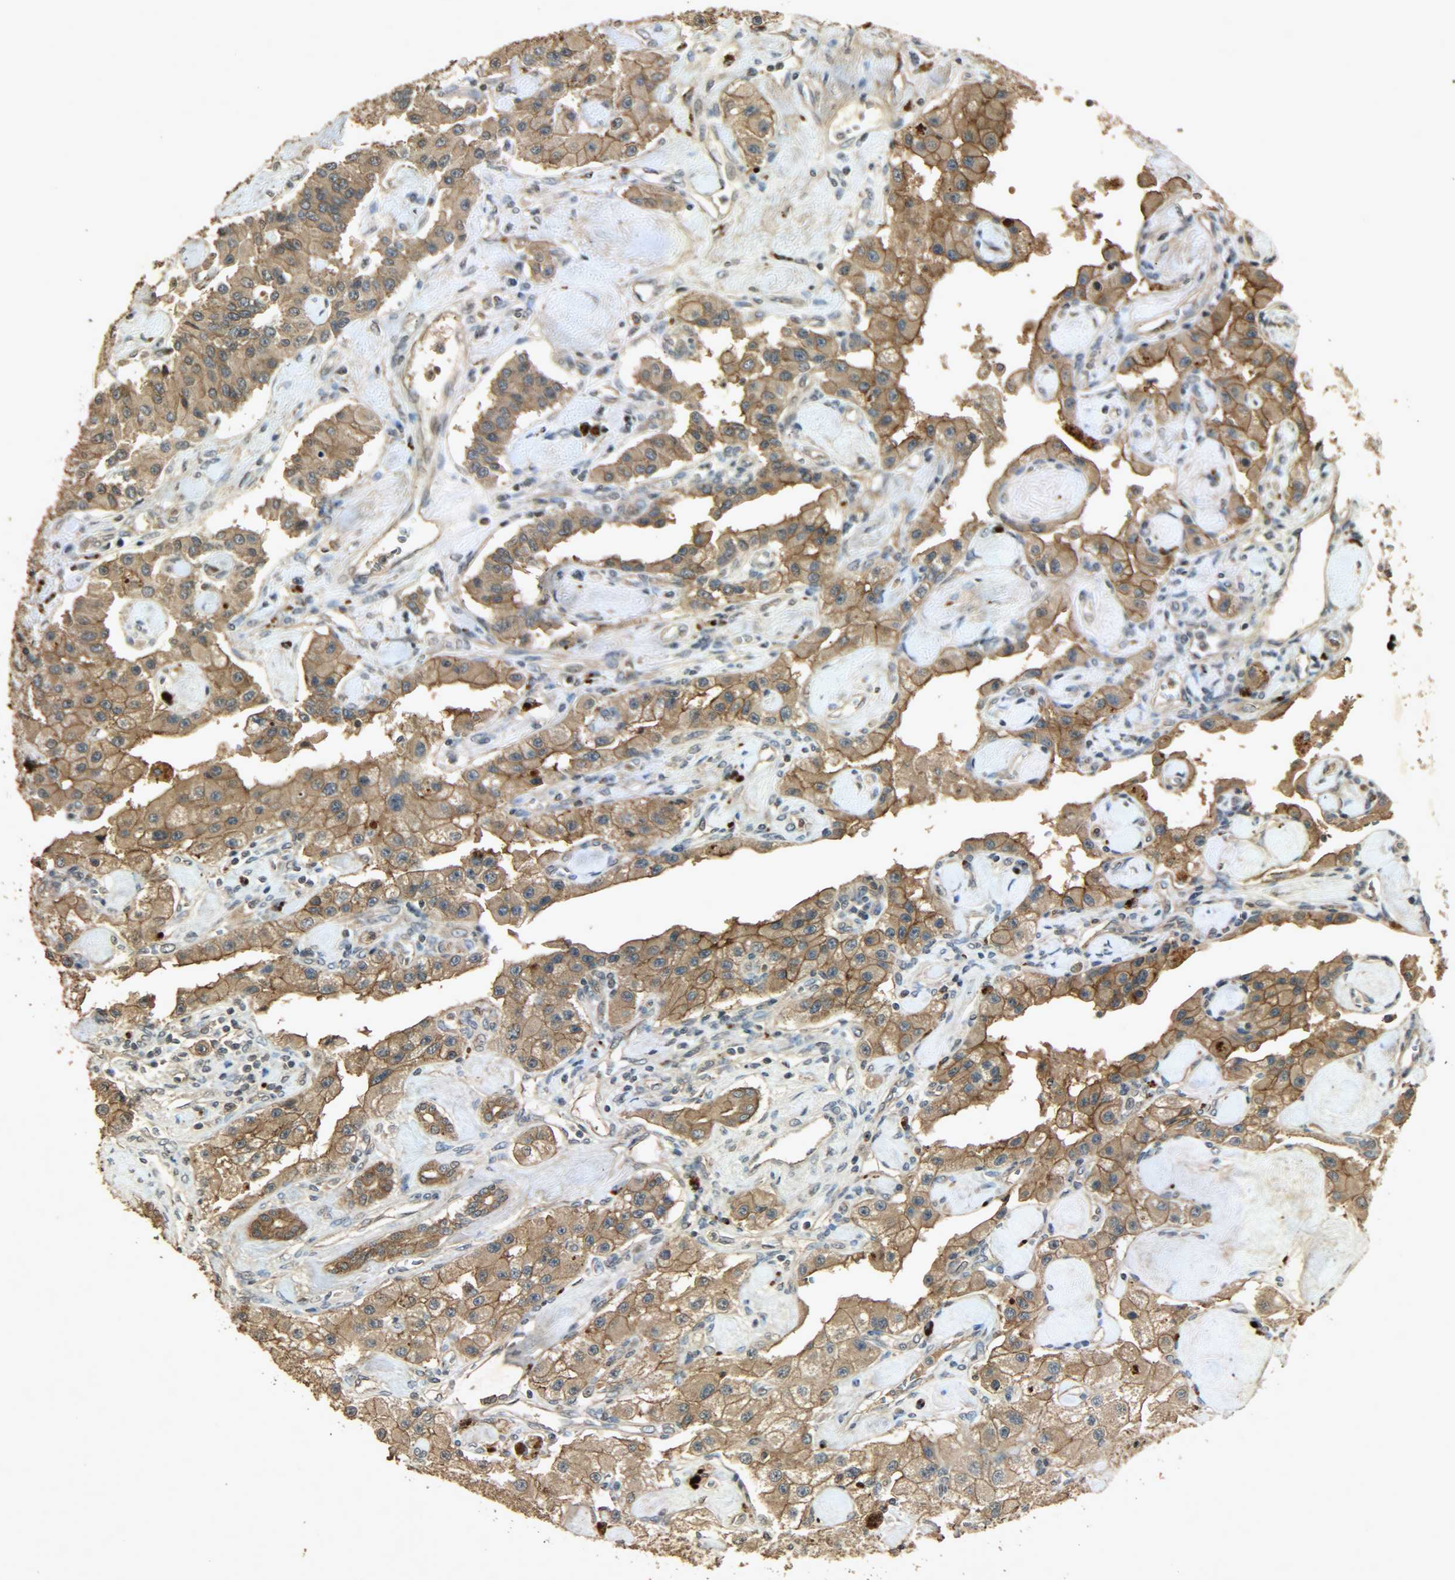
{"staining": {"intensity": "moderate", "quantity": ">75%", "location": "cytoplasmic/membranous"}, "tissue": "carcinoid", "cell_type": "Tumor cells", "image_type": "cancer", "snomed": [{"axis": "morphology", "description": "Carcinoid, malignant, NOS"}, {"axis": "topography", "description": "Pancreas"}], "caption": "This micrograph demonstrates immunohistochemistry (IHC) staining of carcinoid (malignant), with medium moderate cytoplasmic/membranous positivity in approximately >75% of tumor cells.", "gene": "ATP2B1", "patient": {"sex": "male", "age": 41}}